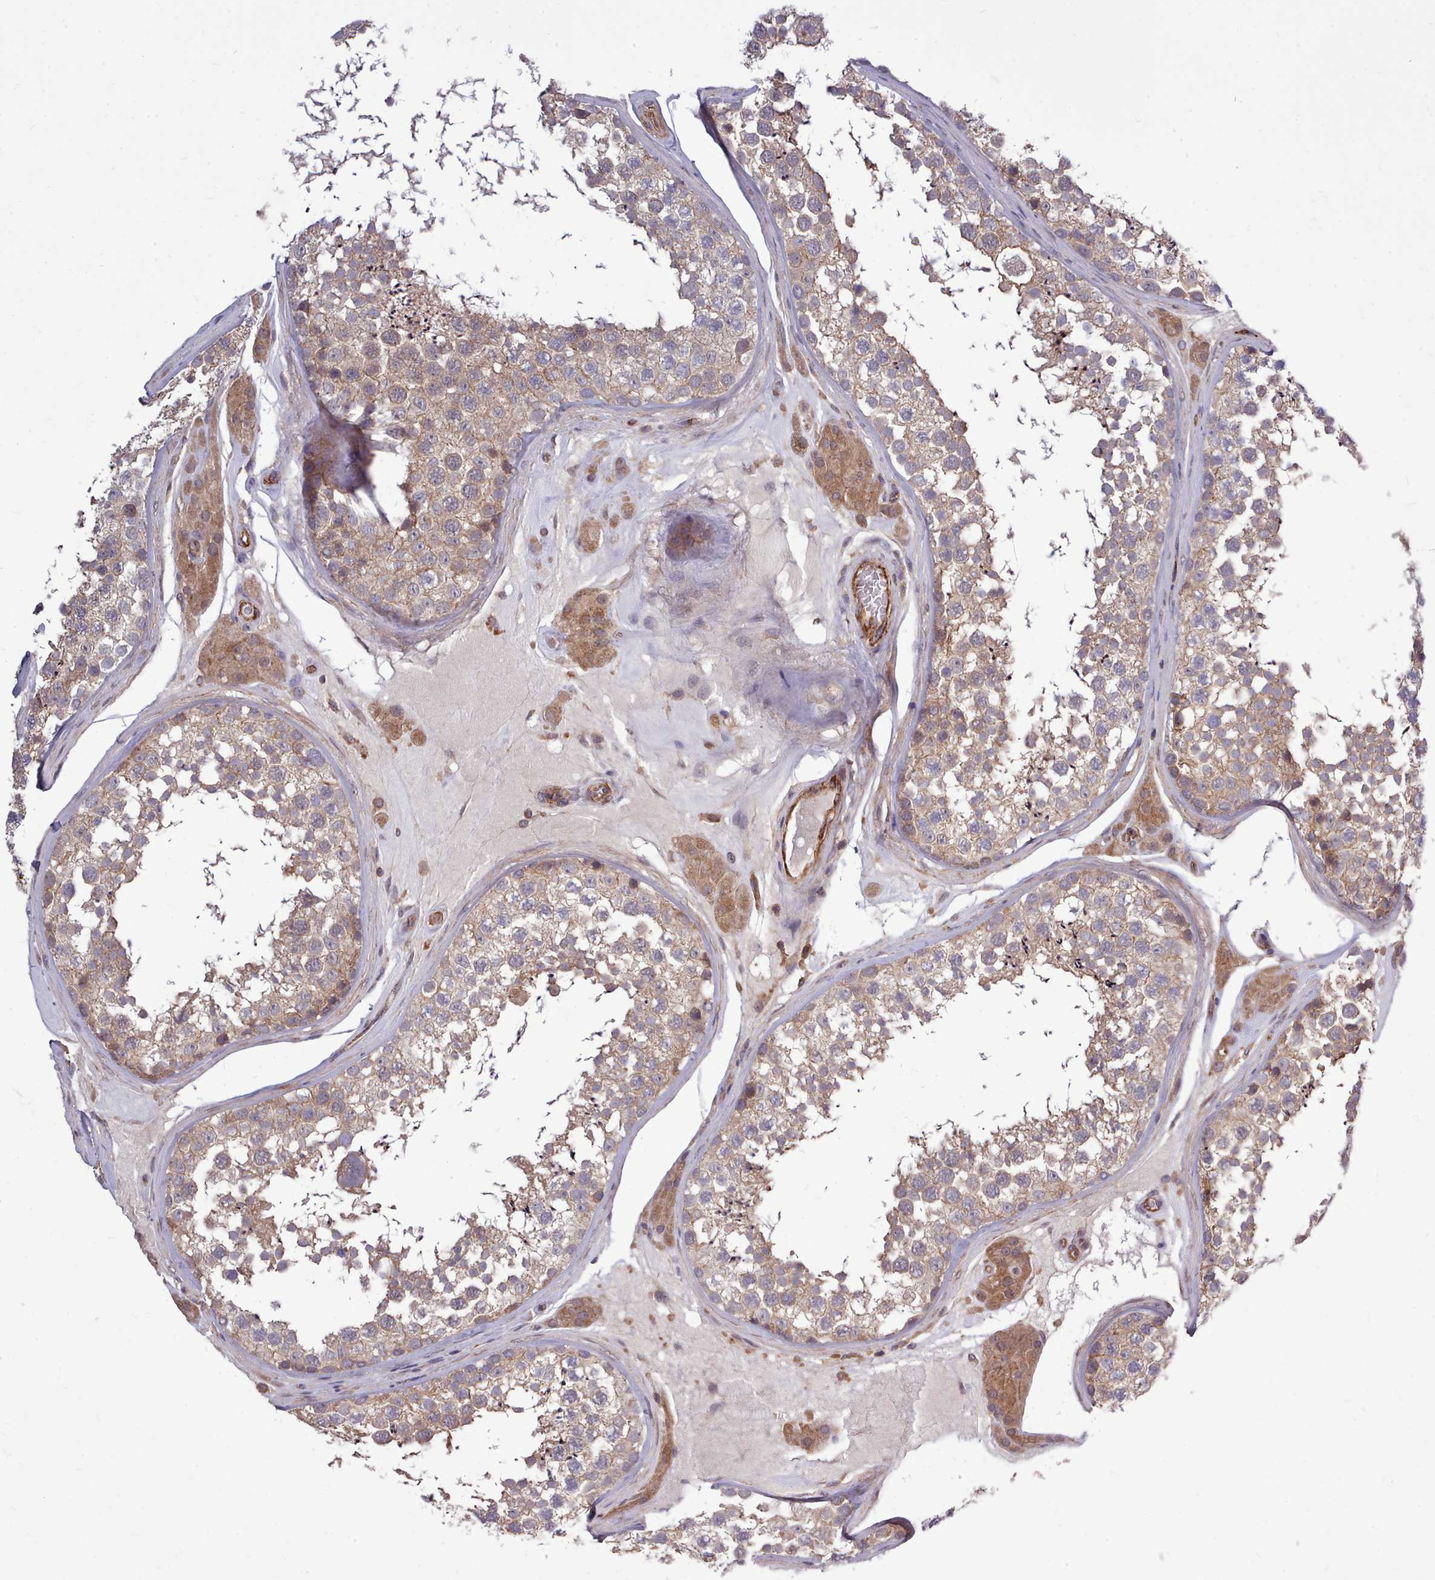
{"staining": {"intensity": "weak", "quantity": ">75%", "location": "cytoplasmic/membranous"}, "tissue": "testis", "cell_type": "Cells in seminiferous ducts", "image_type": "normal", "snomed": [{"axis": "morphology", "description": "Normal tissue, NOS"}, {"axis": "topography", "description": "Testis"}], "caption": "A high-resolution photomicrograph shows immunohistochemistry (IHC) staining of benign testis, which exhibits weak cytoplasmic/membranous expression in about >75% of cells in seminiferous ducts.", "gene": "STUB1", "patient": {"sex": "male", "age": 46}}